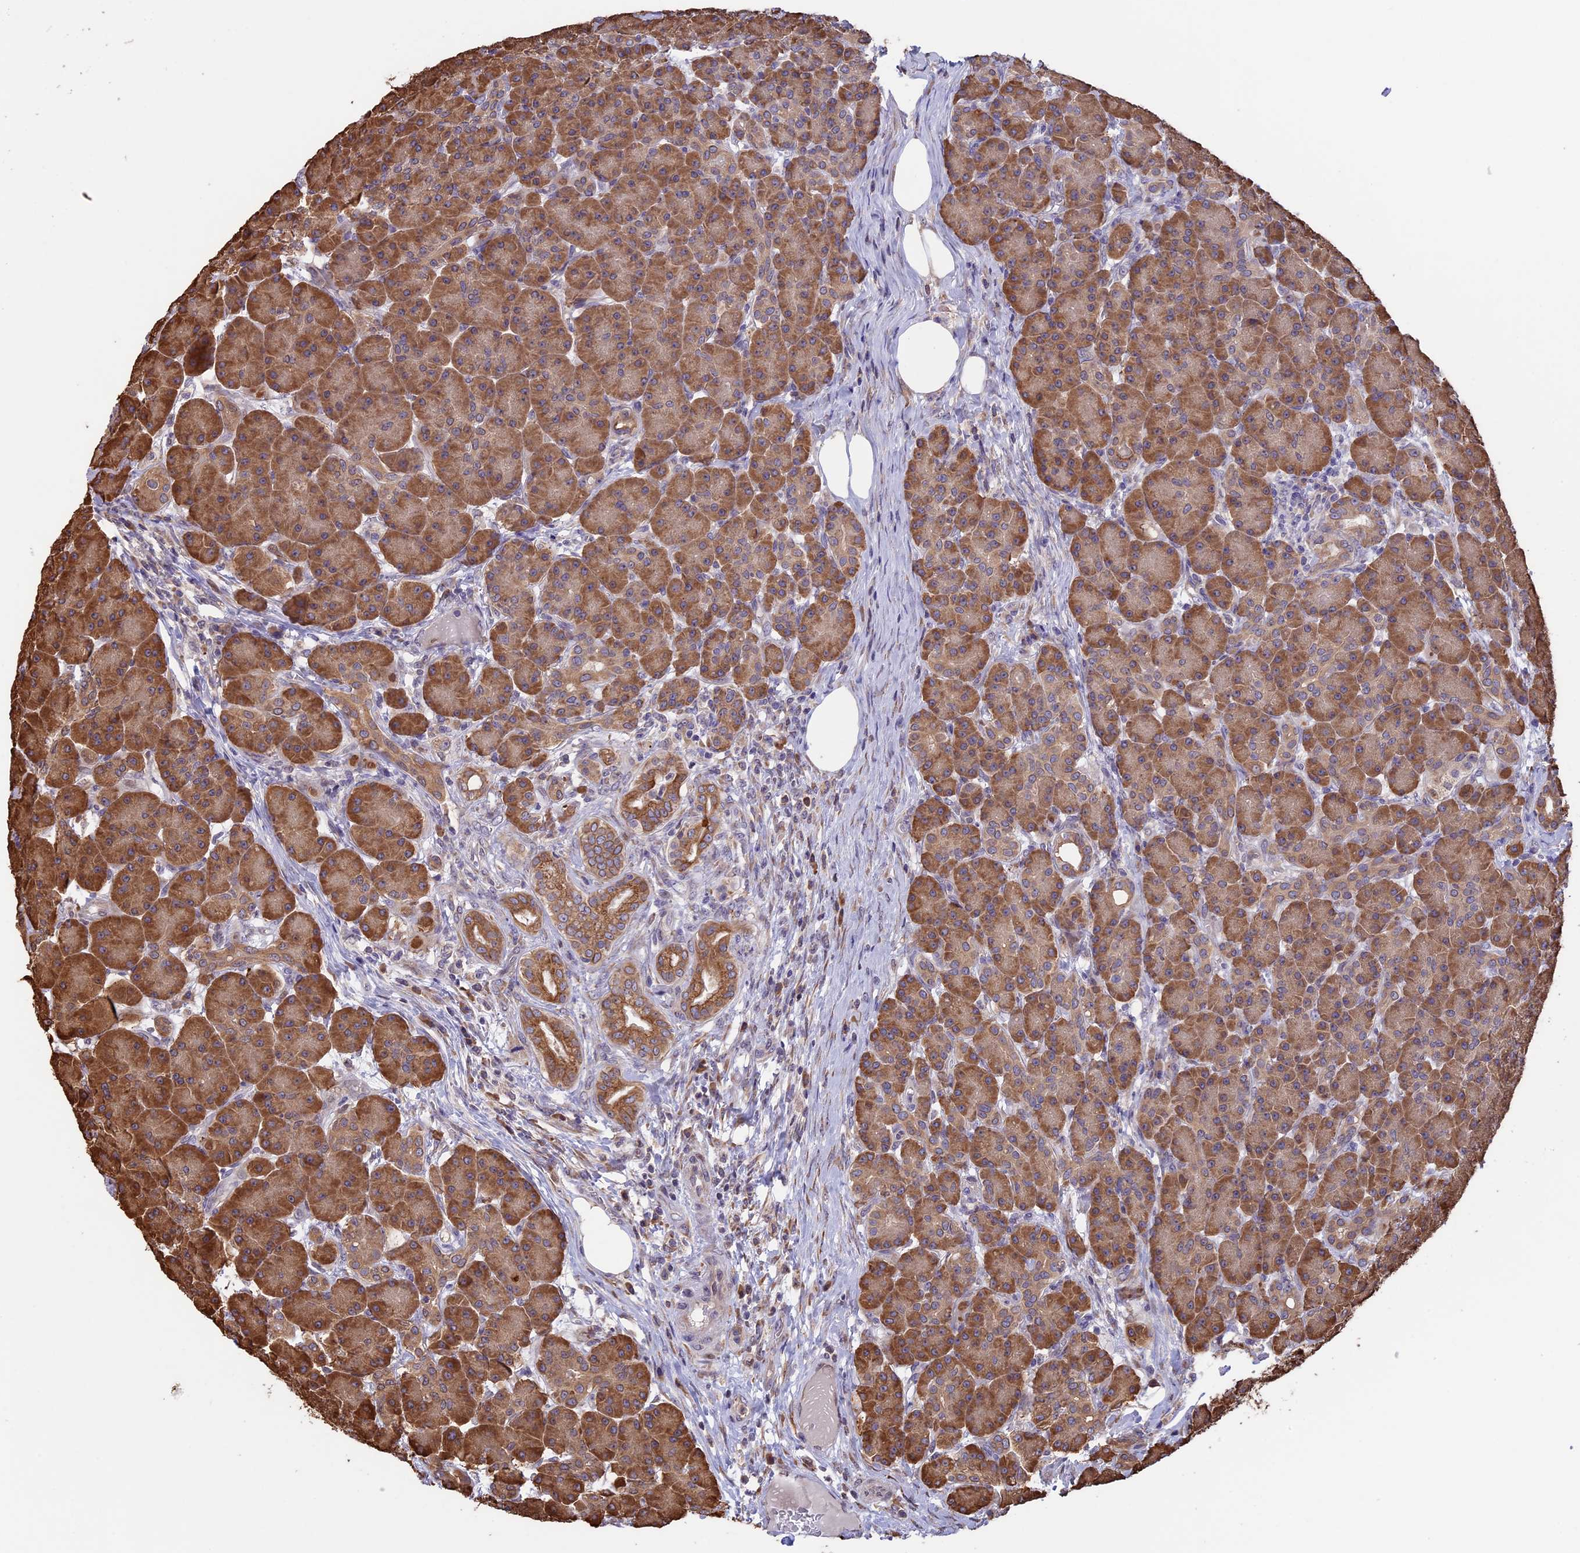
{"staining": {"intensity": "moderate", "quantity": ">75%", "location": "cytoplasmic/membranous"}, "tissue": "pancreas", "cell_type": "Exocrine glandular cells", "image_type": "normal", "snomed": [{"axis": "morphology", "description": "Normal tissue, NOS"}, {"axis": "topography", "description": "Pancreas"}], "caption": "Moderate cytoplasmic/membranous positivity is identified in about >75% of exocrine glandular cells in benign pancreas.", "gene": "DMRTA2", "patient": {"sex": "male", "age": 63}}